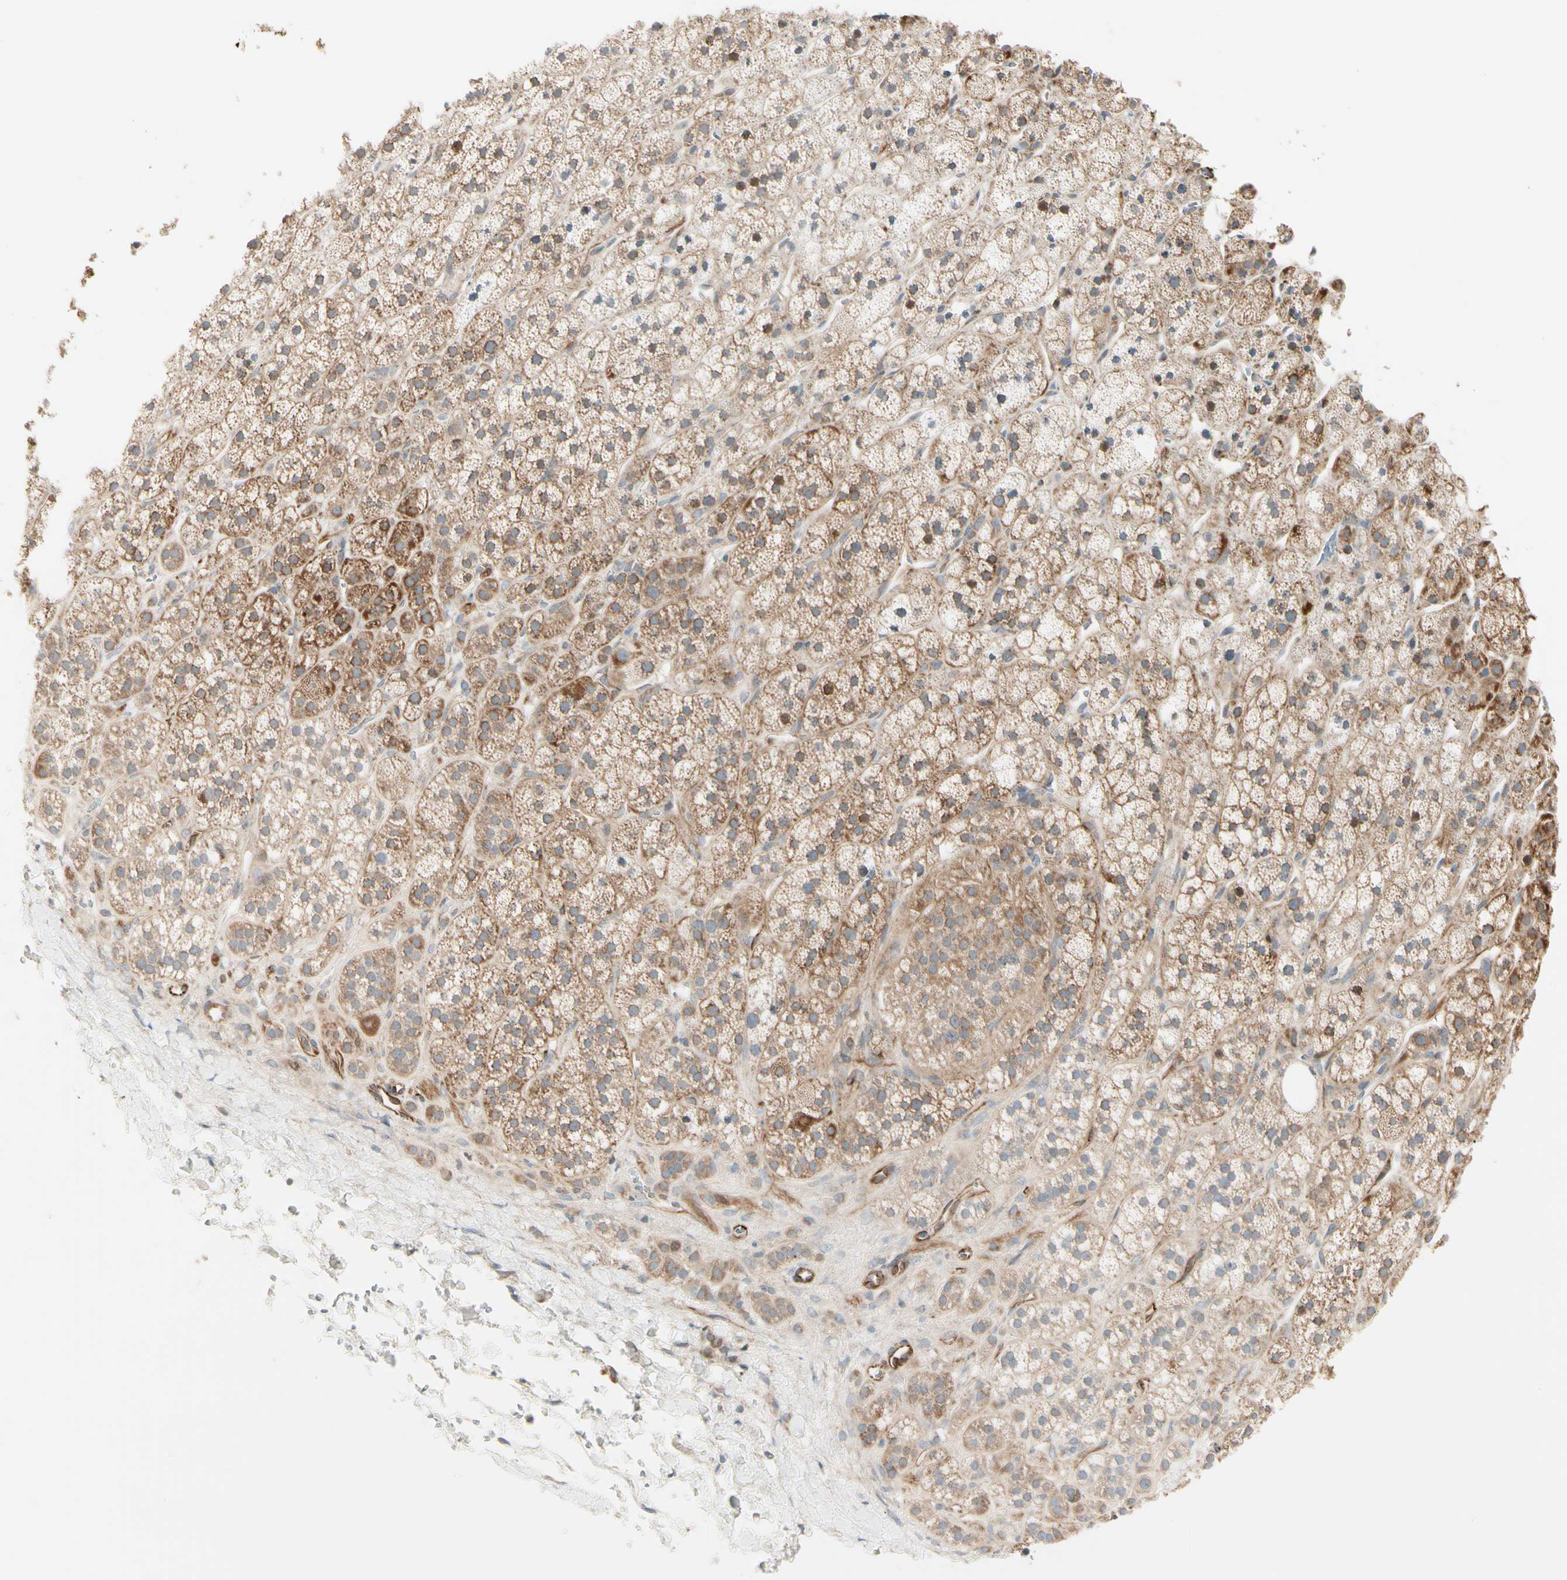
{"staining": {"intensity": "strong", "quantity": ">75%", "location": "cytoplasmic/membranous"}, "tissue": "adrenal gland", "cell_type": "Glandular cells", "image_type": "normal", "snomed": [{"axis": "morphology", "description": "Normal tissue, NOS"}, {"axis": "topography", "description": "Adrenal gland"}], "caption": "Immunohistochemical staining of normal adrenal gland exhibits >75% levels of strong cytoplasmic/membranous protein staining in approximately >75% of glandular cells. Using DAB (3,3'-diaminobenzidine) (brown) and hematoxylin (blue) stains, captured at high magnification using brightfield microscopy.", "gene": "TBC1D10A", "patient": {"sex": "male", "age": 56}}